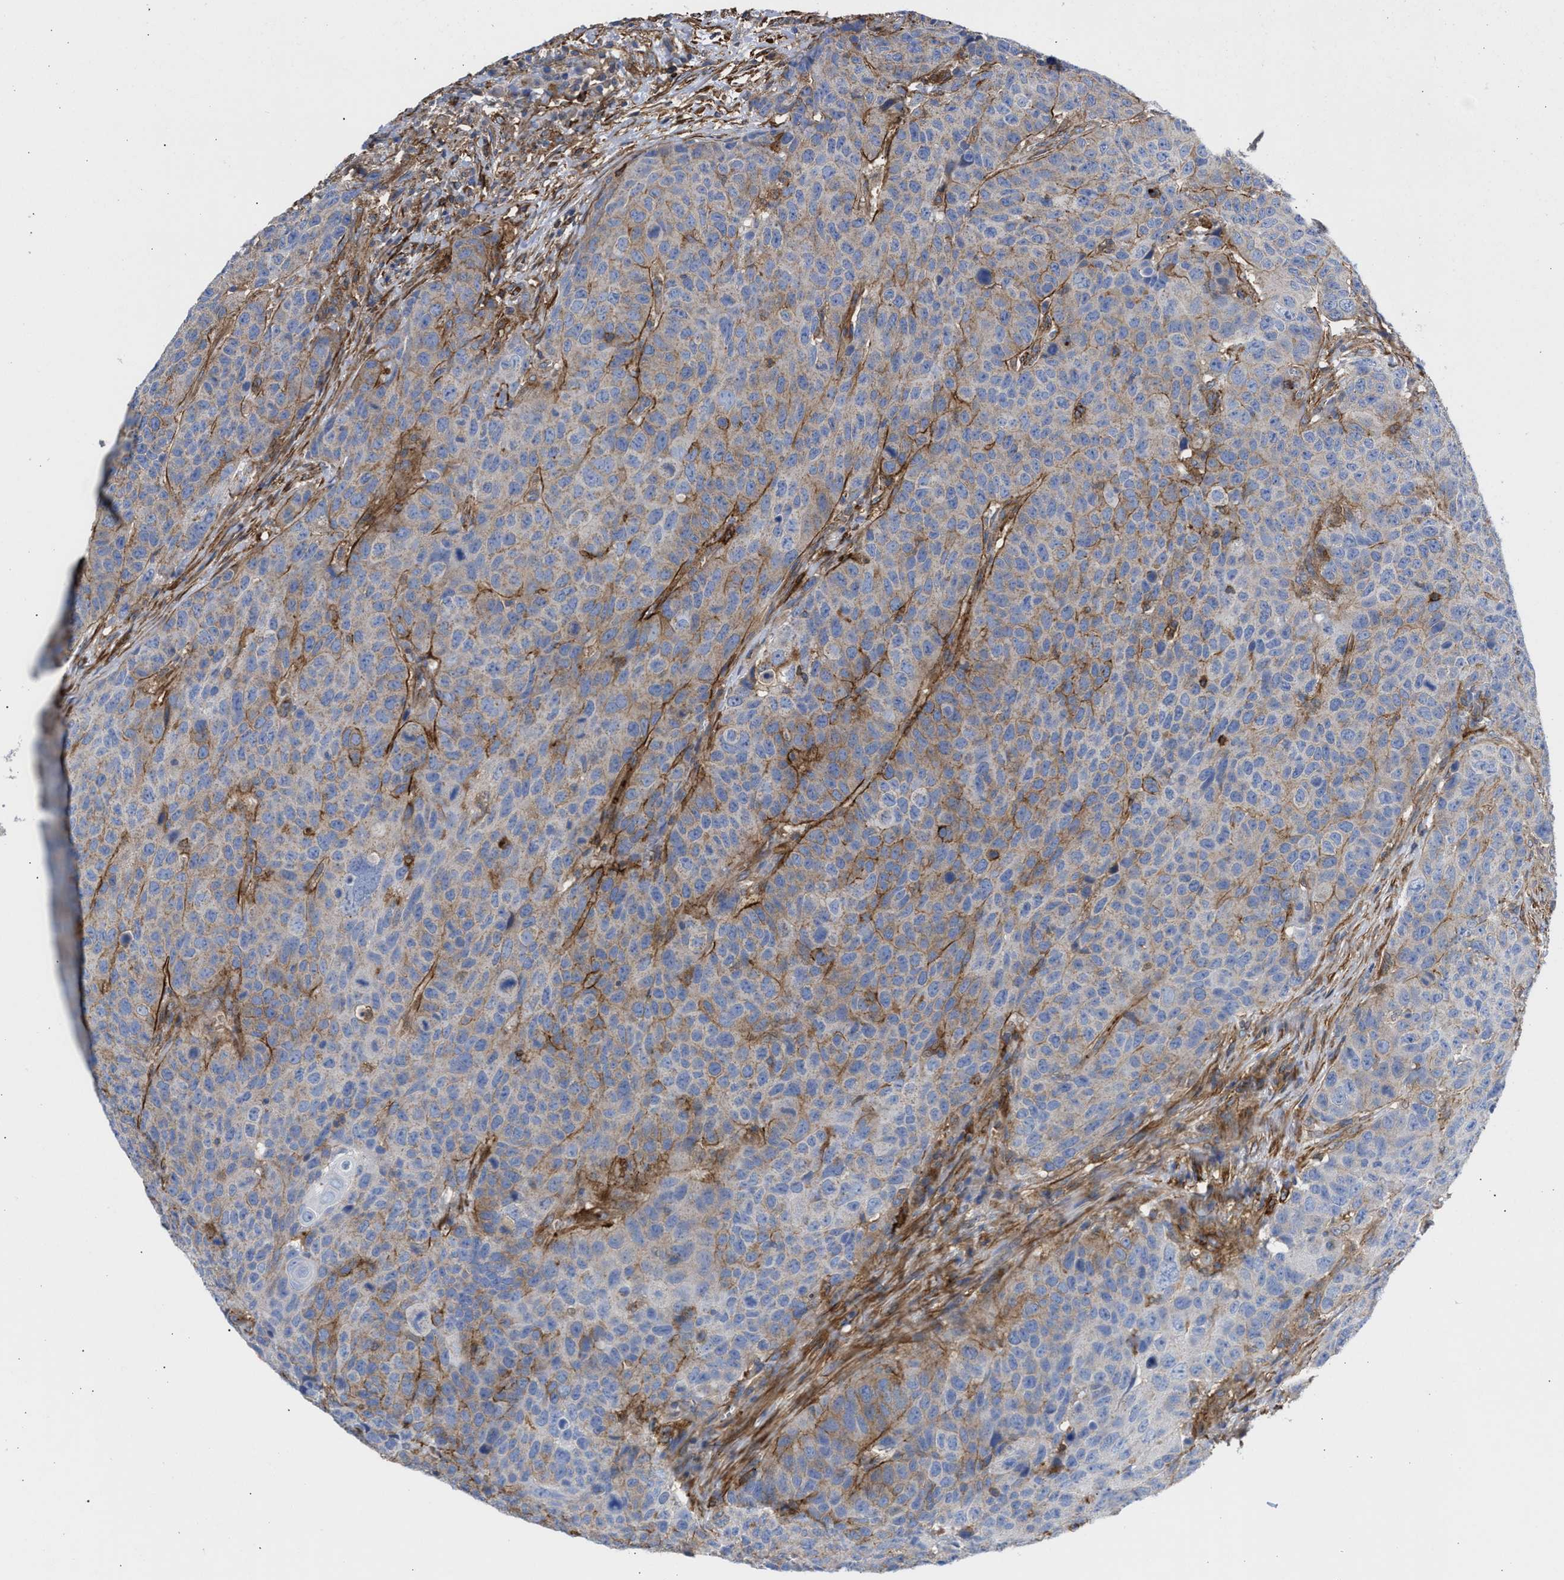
{"staining": {"intensity": "weak", "quantity": "<25%", "location": "cytoplasmic/membranous"}, "tissue": "head and neck cancer", "cell_type": "Tumor cells", "image_type": "cancer", "snomed": [{"axis": "morphology", "description": "Squamous cell carcinoma, NOS"}, {"axis": "topography", "description": "Head-Neck"}], "caption": "This micrograph is of squamous cell carcinoma (head and neck) stained with immunohistochemistry to label a protein in brown with the nuclei are counter-stained blue. There is no expression in tumor cells.", "gene": "HS3ST5", "patient": {"sex": "male", "age": 66}}